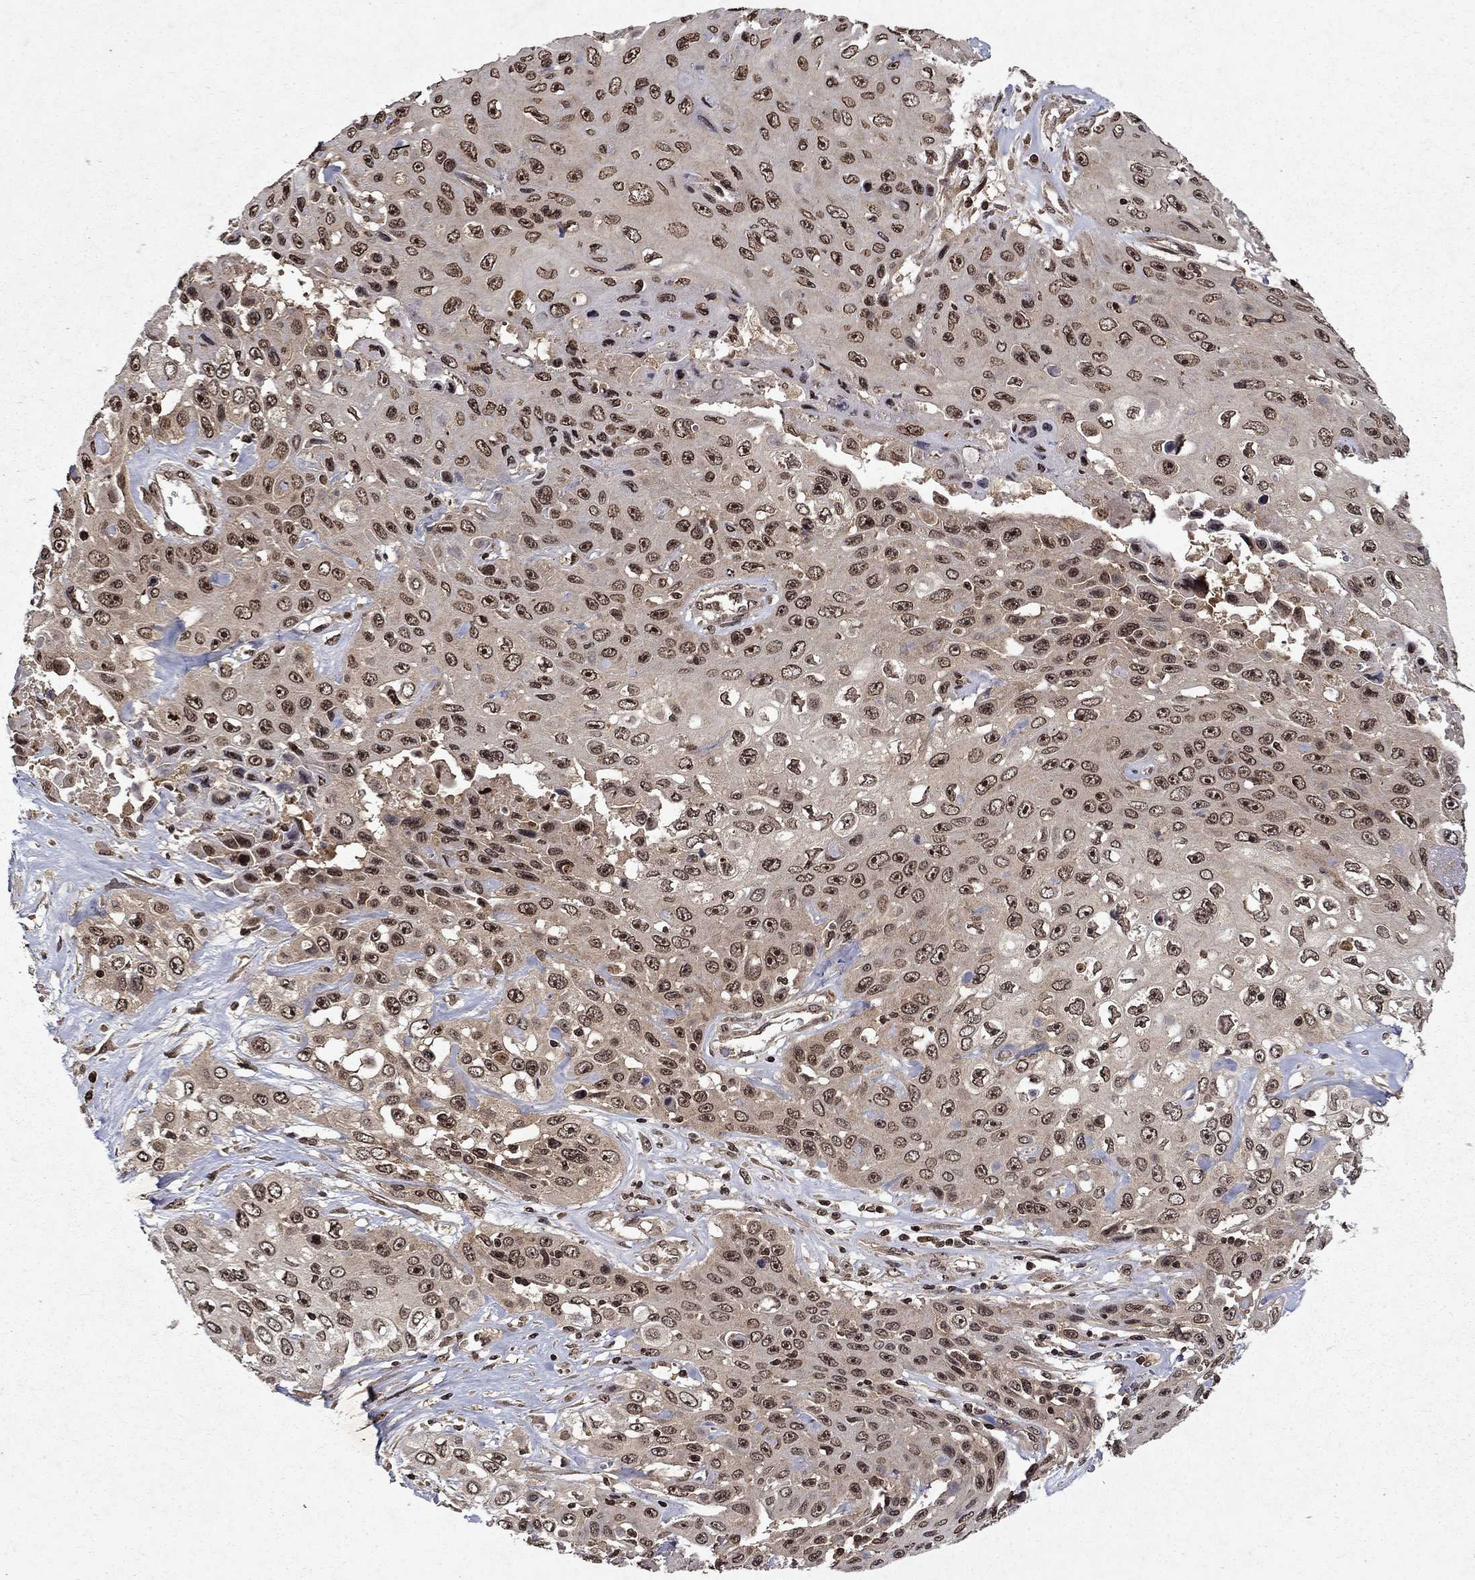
{"staining": {"intensity": "moderate", "quantity": "25%-75%", "location": "nuclear"}, "tissue": "skin cancer", "cell_type": "Tumor cells", "image_type": "cancer", "snomed": [{"axis": "morphology", "description": "Squamous cell carcinoma, NOS"}, {"axis": "topography", "description": "Skin"}], "caption": "Tumor cells demonstrate moderate nuclear staining in approximately 25%-75% of cells in skin squamous cell carcinoma. The staining was performed using DAB, with brown indicating positive protein expression. Nuclei are stained blue with hematoxylin.", "gene": "PIN4", "patient": {"sex": "male", "age": 82}}